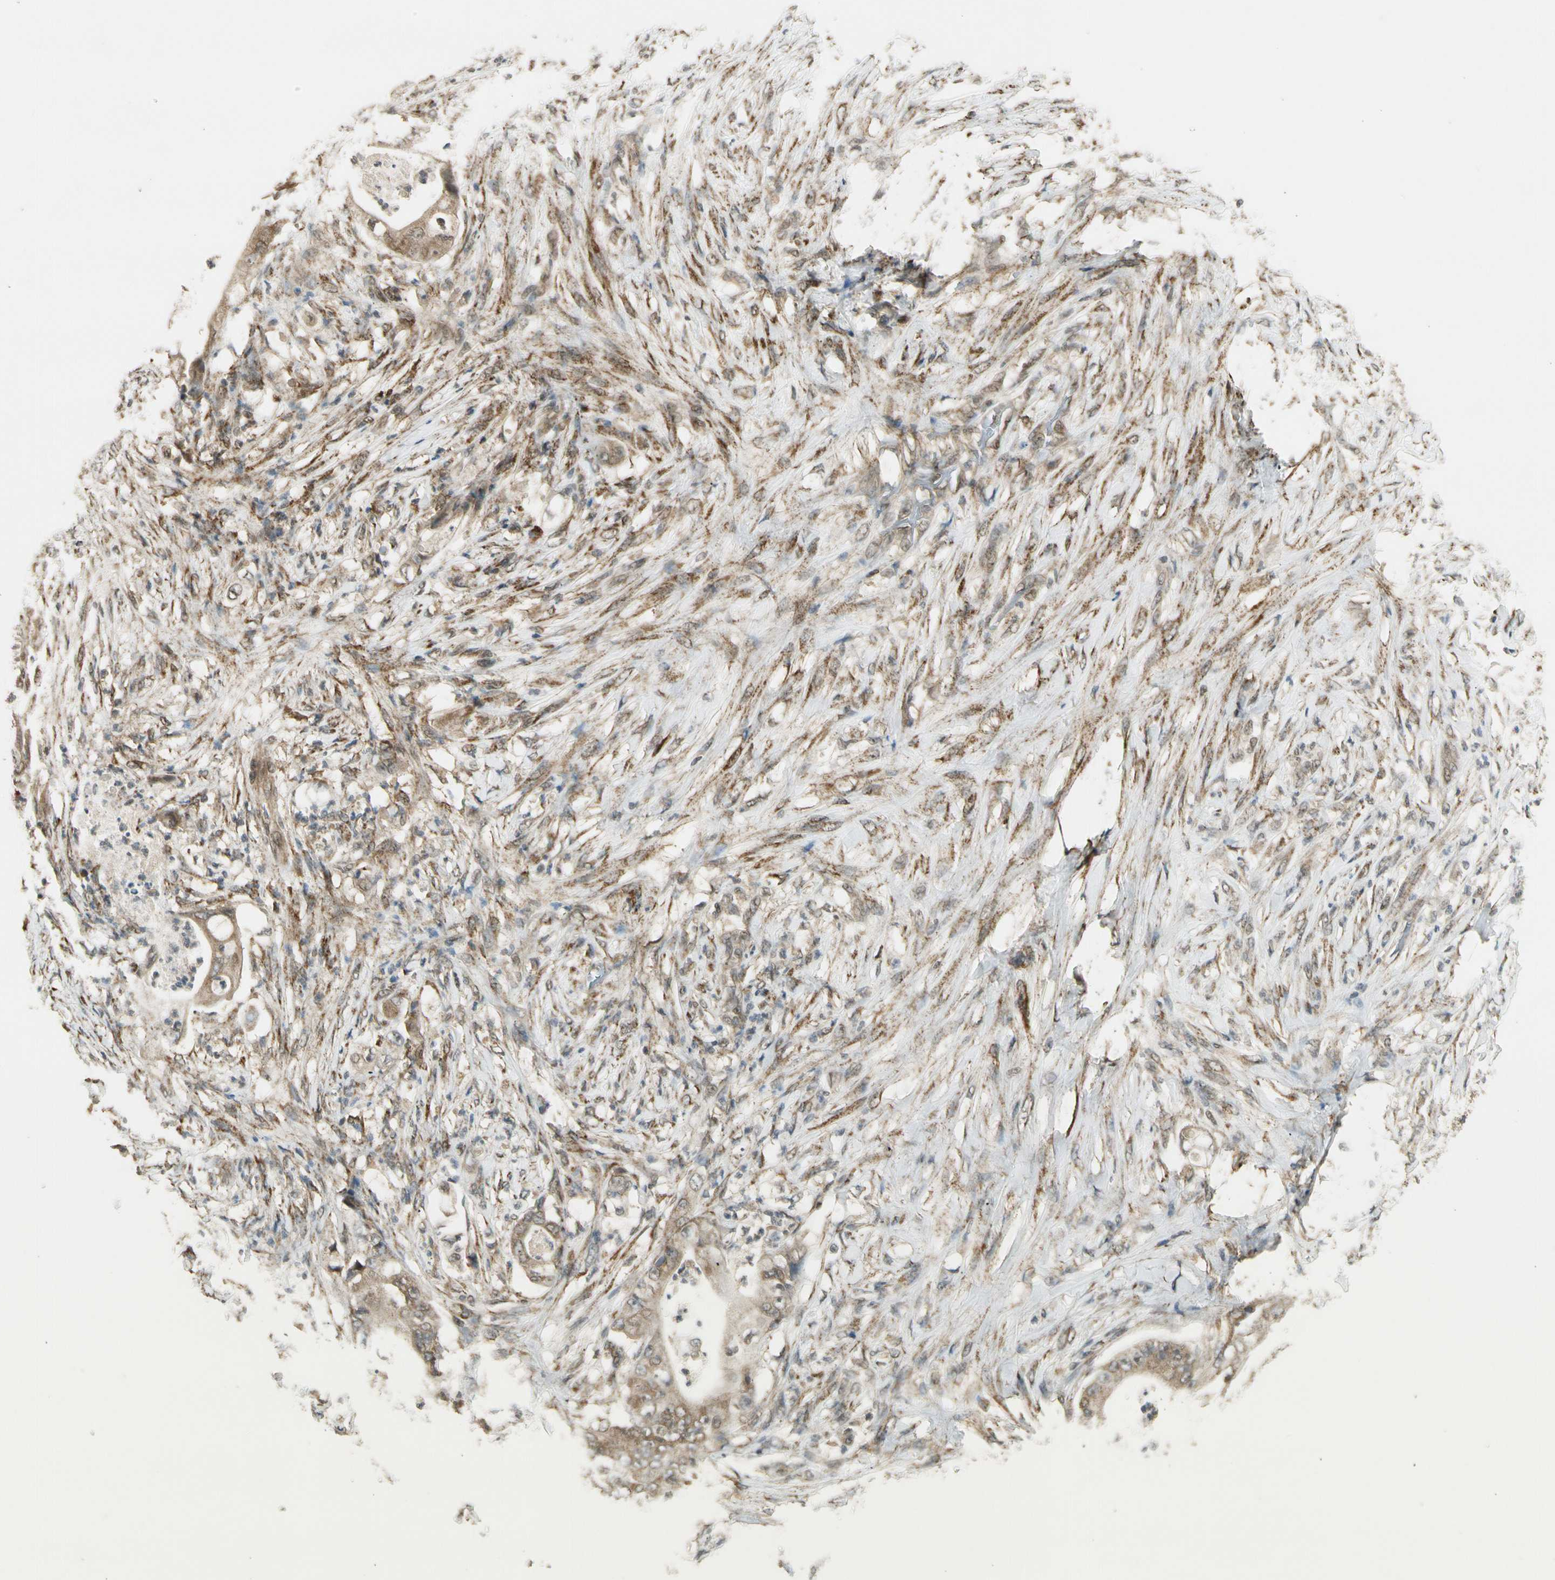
{"staining": {"intensity": "moderate", "quantity": ">75%", "location": "cytoplasmic/membranous"}, "tissue": "stomach cancer", "cell_type": "Tumor cells", "image_type": "cancer", "snomed": [{"axis": "morphology", "description": "Adenocarcinoma, NOS"}, {"axis": "topography", "description": "Stomach"}], "caption": "Immunohistochemical staining of human stomach cancer displays moderate cytoplasmic/membranous protein staining in about >75% of tumor cells.", "gene": "ZNF135", "patient": {"sex": "female", "age": 73}}